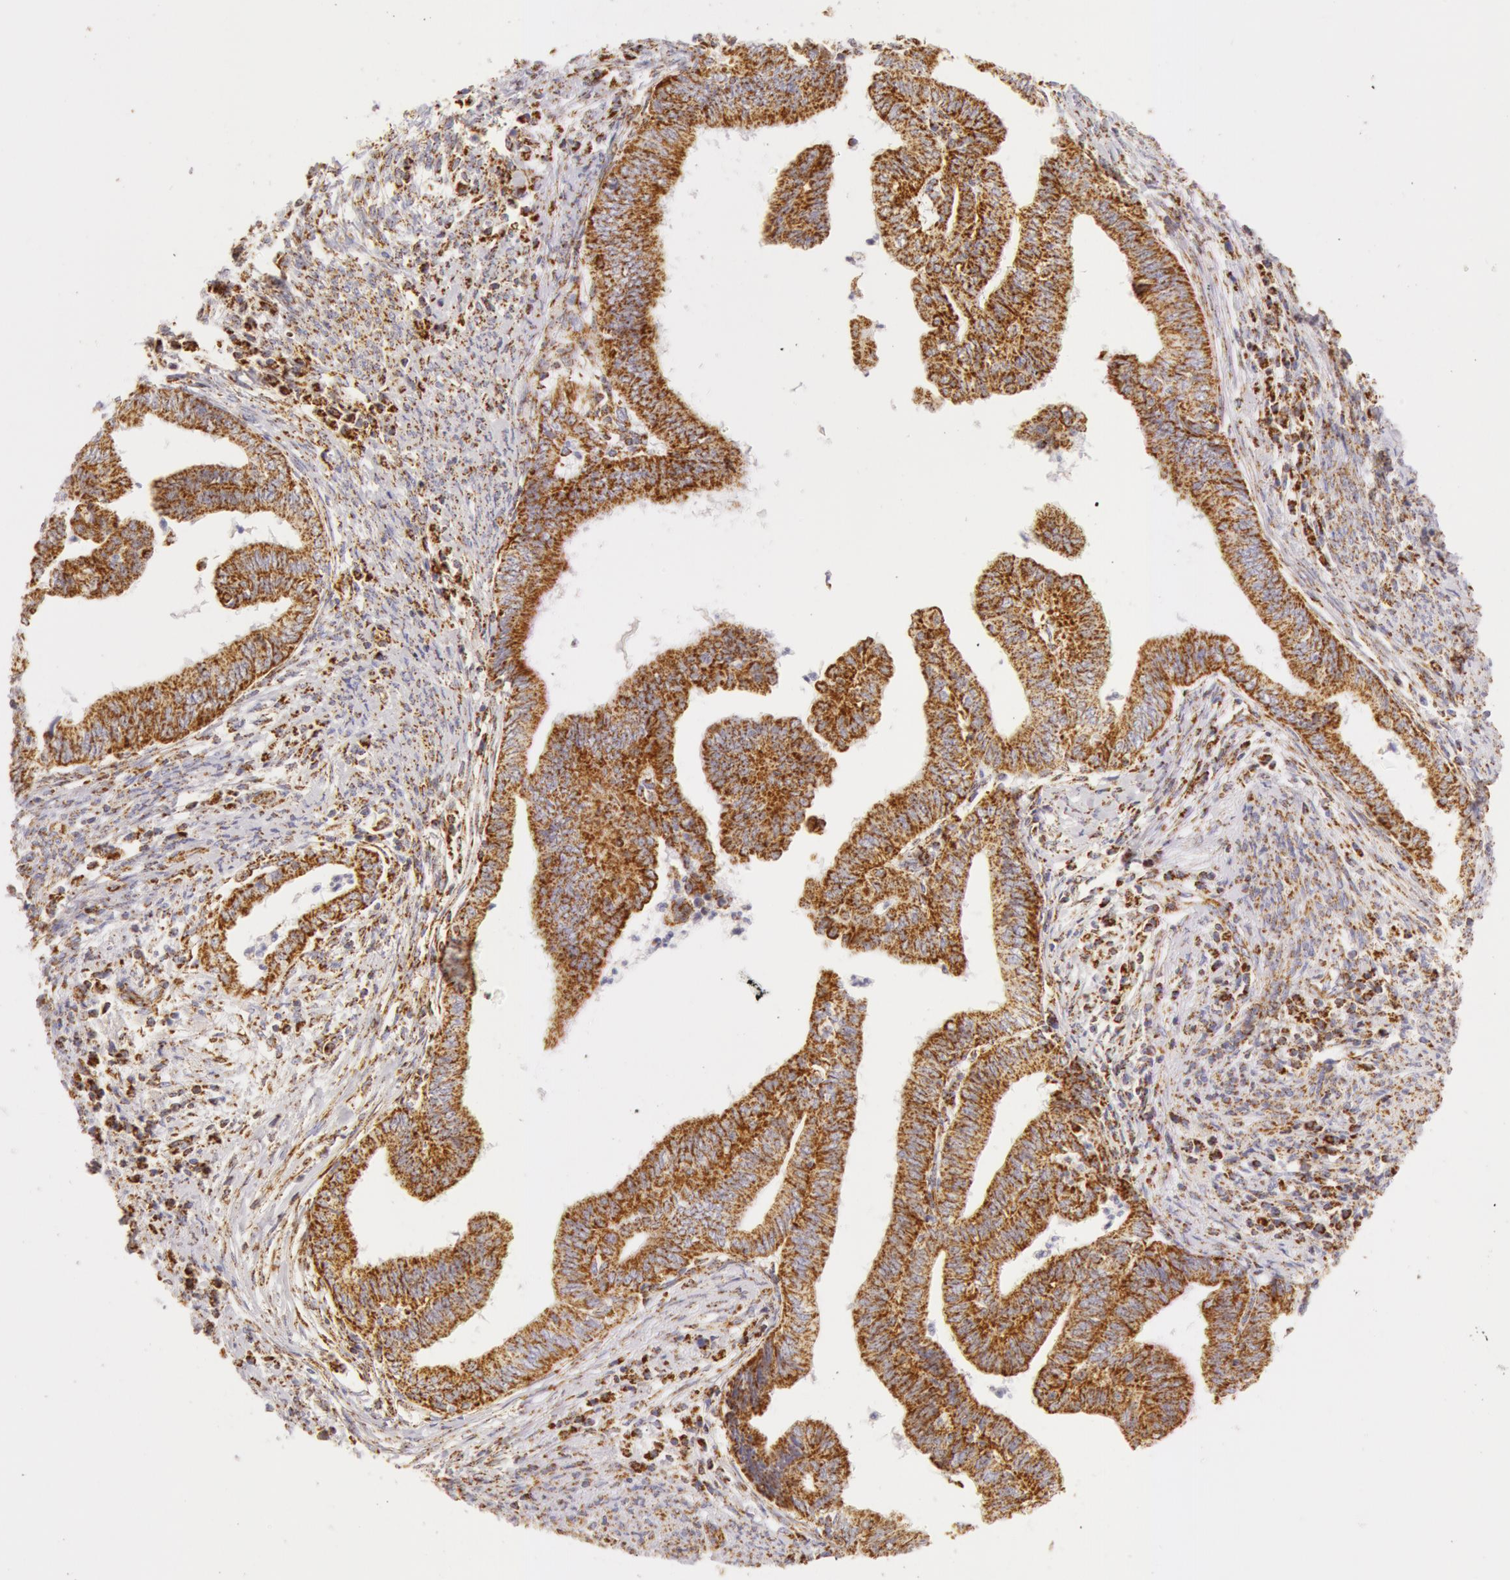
{"staining": {"intensity": "moderate", "quantity": ">75%", "location": "cytoplasmic/membranous"}, "tissue": "endometrial cancer", "cell_type": "Tumor cells", "image_type": "cancer", "snomed": [{"axis": "morphology", "description": "Adenocarcinoma, NOS"}, {"axis": "topography", "description": "Endometrium"}], "caption": "Tumor cells exhibit medium levels of moderate cytoplasmic/membranous positivity in about >75% of cells in endometrial cancer (adenocarcinoma).", "gene": "ATP5F1B", "patient": {"sex": "female", "age": 66}}